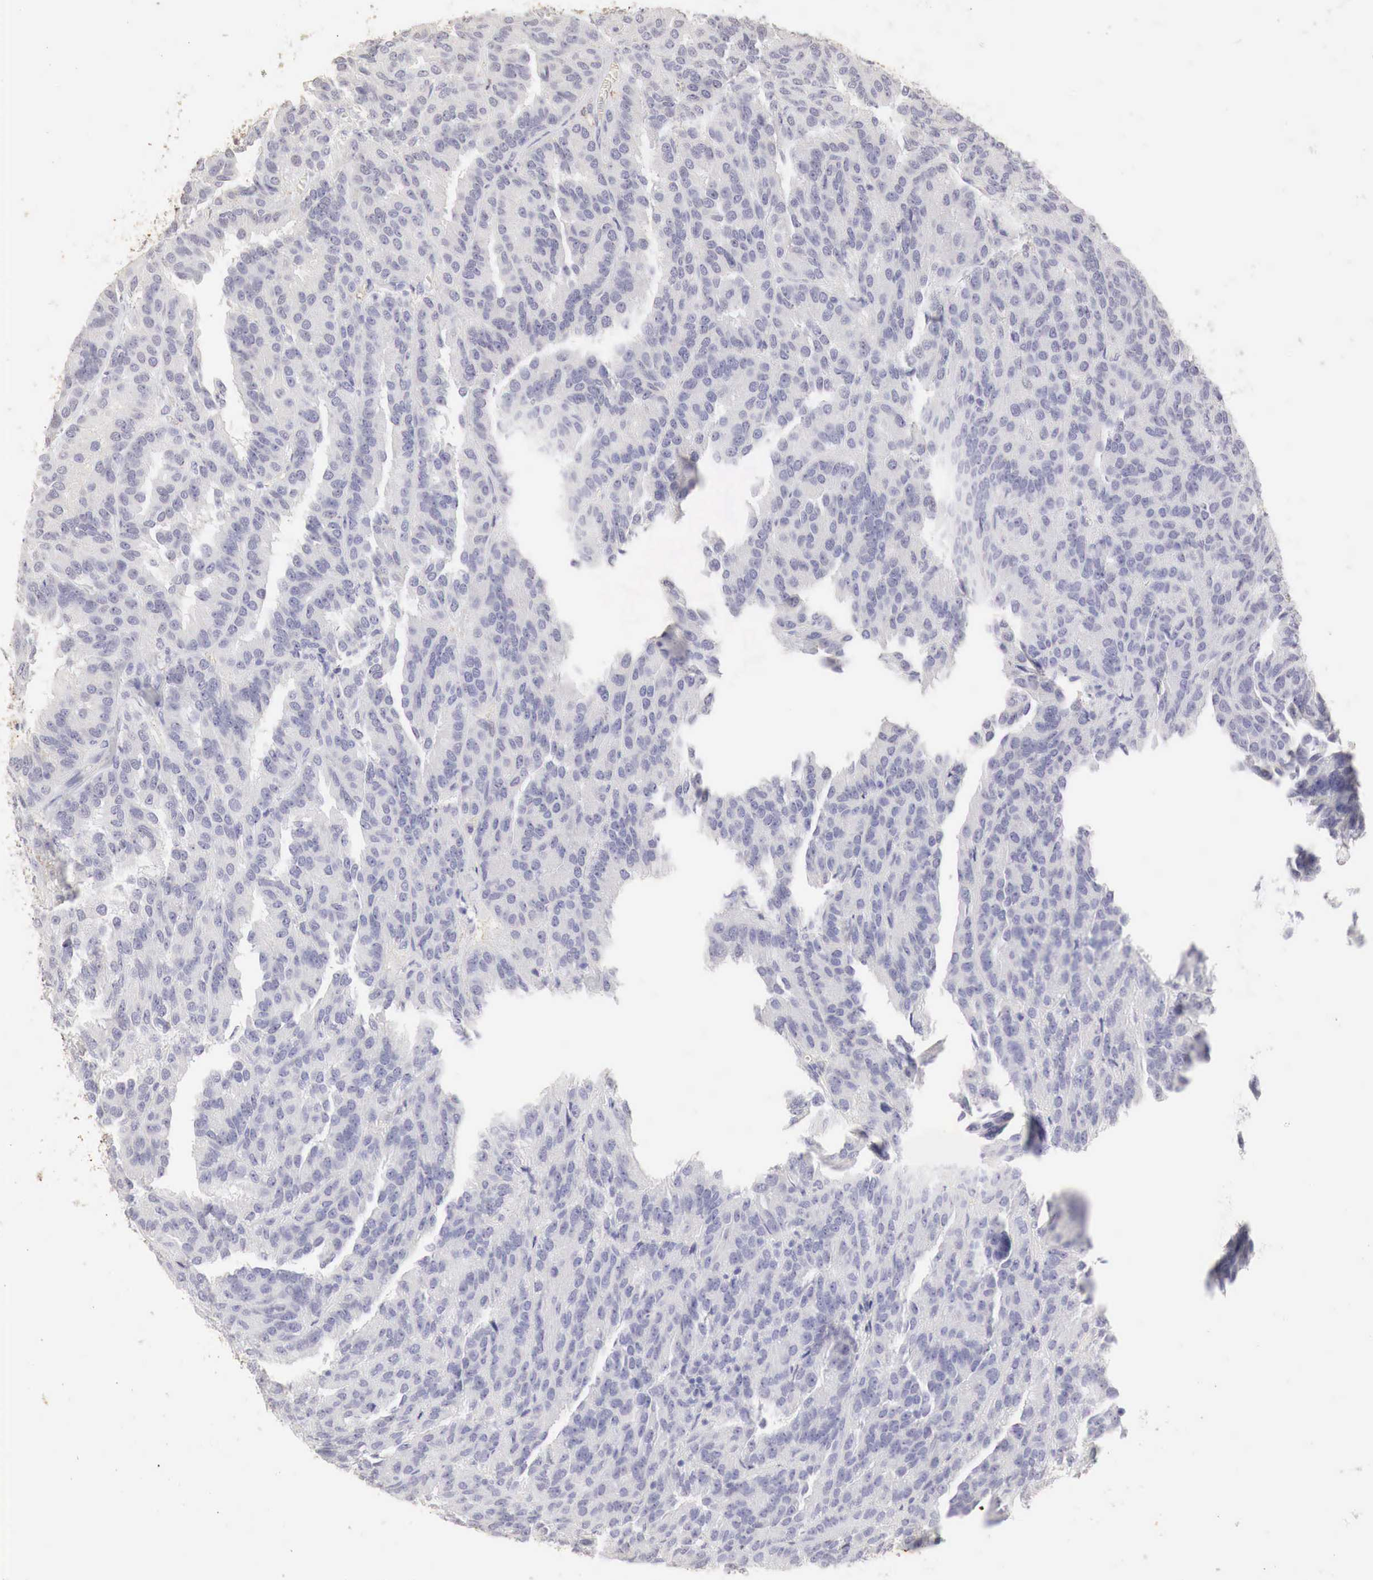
{"staining": {"intensity": "negative", "quantity": "none", "location": "none"}, "tissue": "renal cancer", "cell_type": "Tumor cells", "image_type": "cancer", "snomed": [{"axis": "morphology", "description": "Adenocarcinoma, NOS"}, {"axis": "topography", "description": "Kidney"}], "caption": "Tumor cells show no significant protein expression in renal cancer.", "gene": "OTC", "patient": {"sex": "male", "age": 46}}